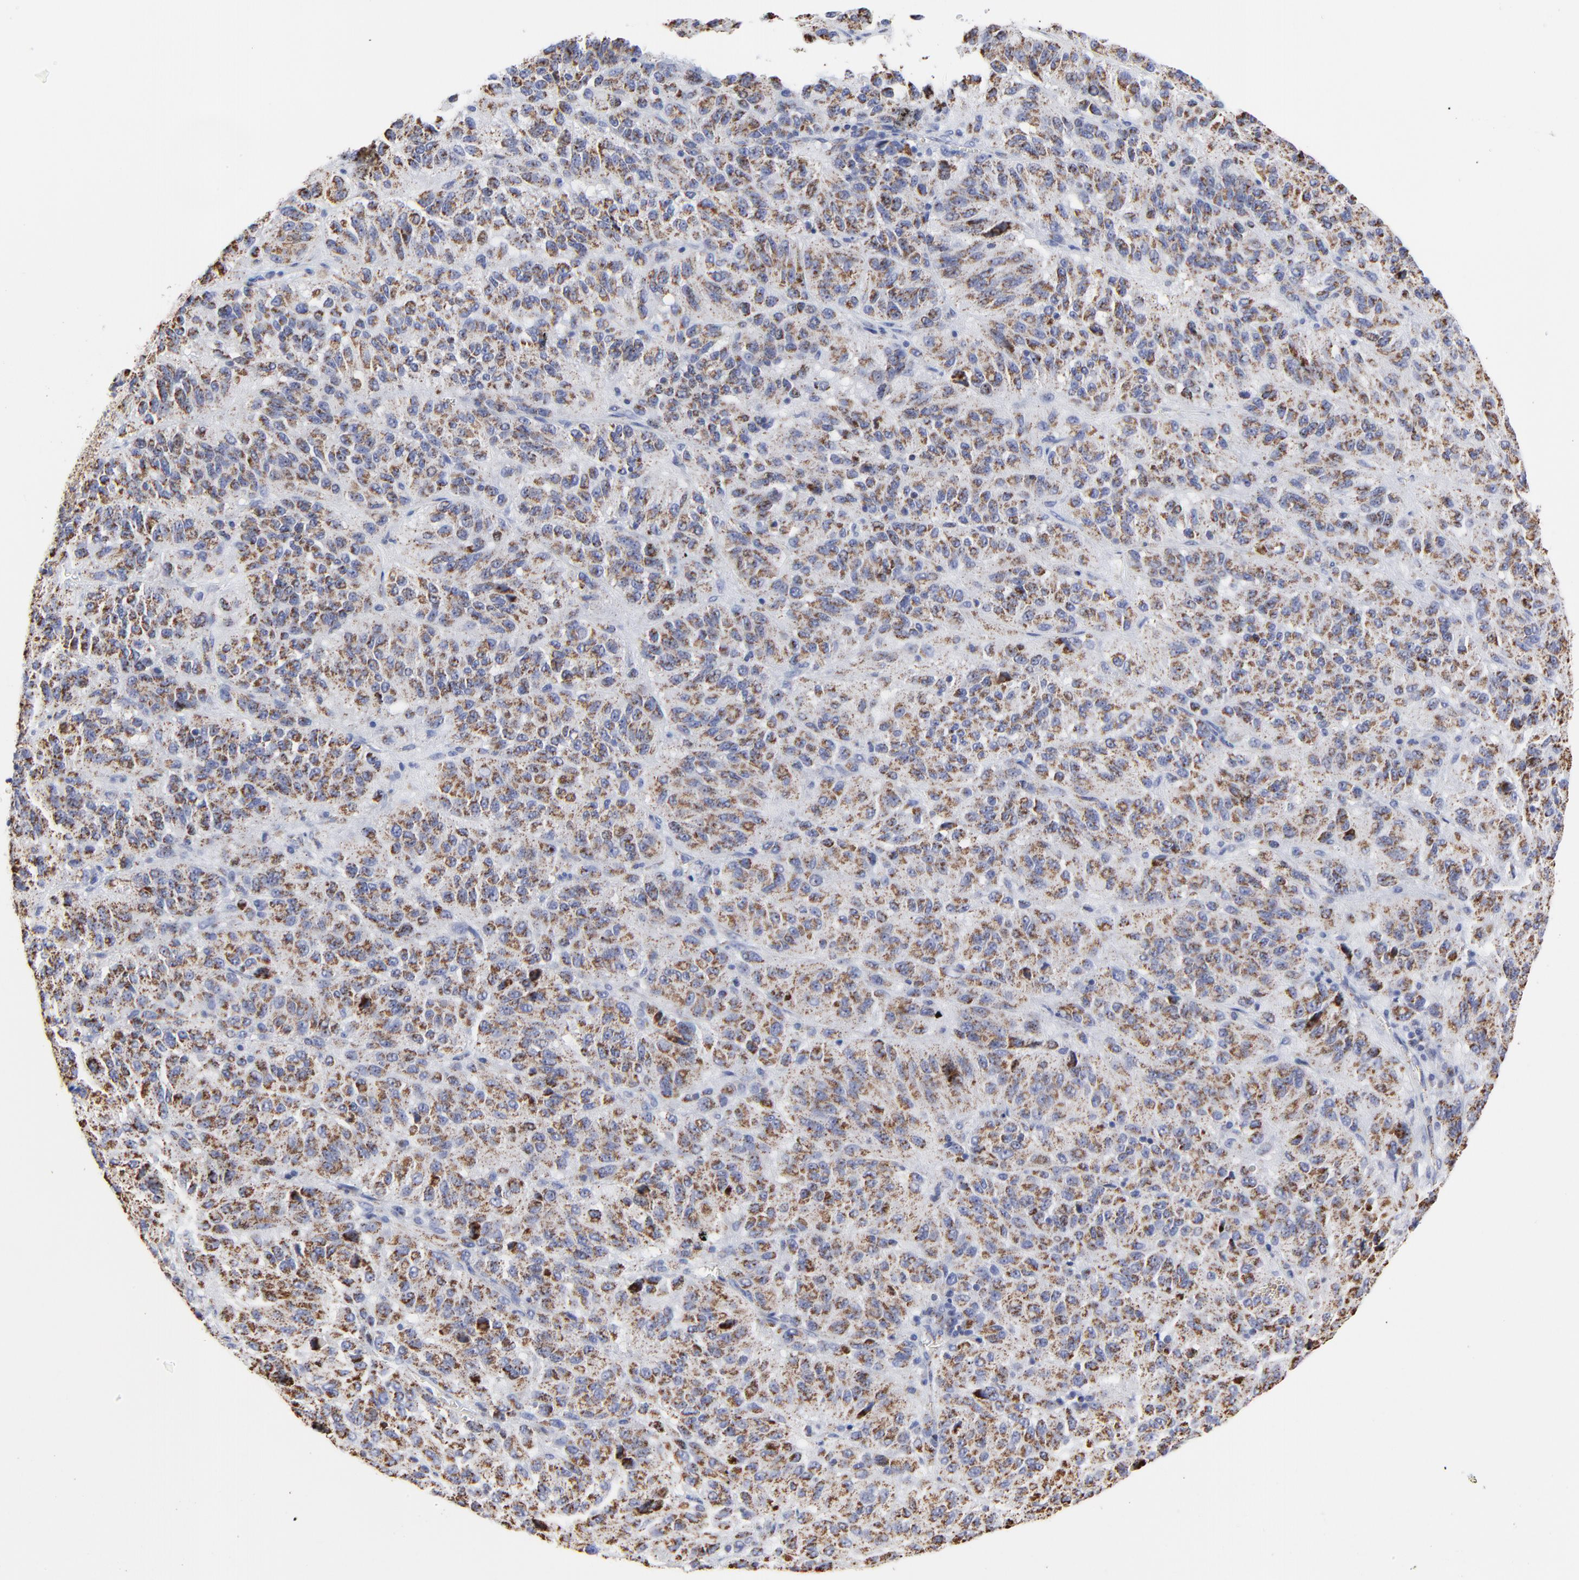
{"staining": {"intensity": "strong", "quantity": ">75%", "location": "cytoplasmic/membranous"}, "tissue": "melanoma", "cell_type": "Tumor cells", "image_type": "cancer", "snomed": [{"axis": "morphology", "description": "Malignant melanoma, Metastatic site"}, {"axis": "topography", "description": "Lung"}], "caption": "IHC (DAB (3,3'-diaminobenzidine)) staining of malignant melanoma (metastatic site) reveals strong cytoplasmic/membranous protein expression in approximately >75% of tumor cells.", "gene": "PINK1", "patient": {"sex": "male", "age": 64}}